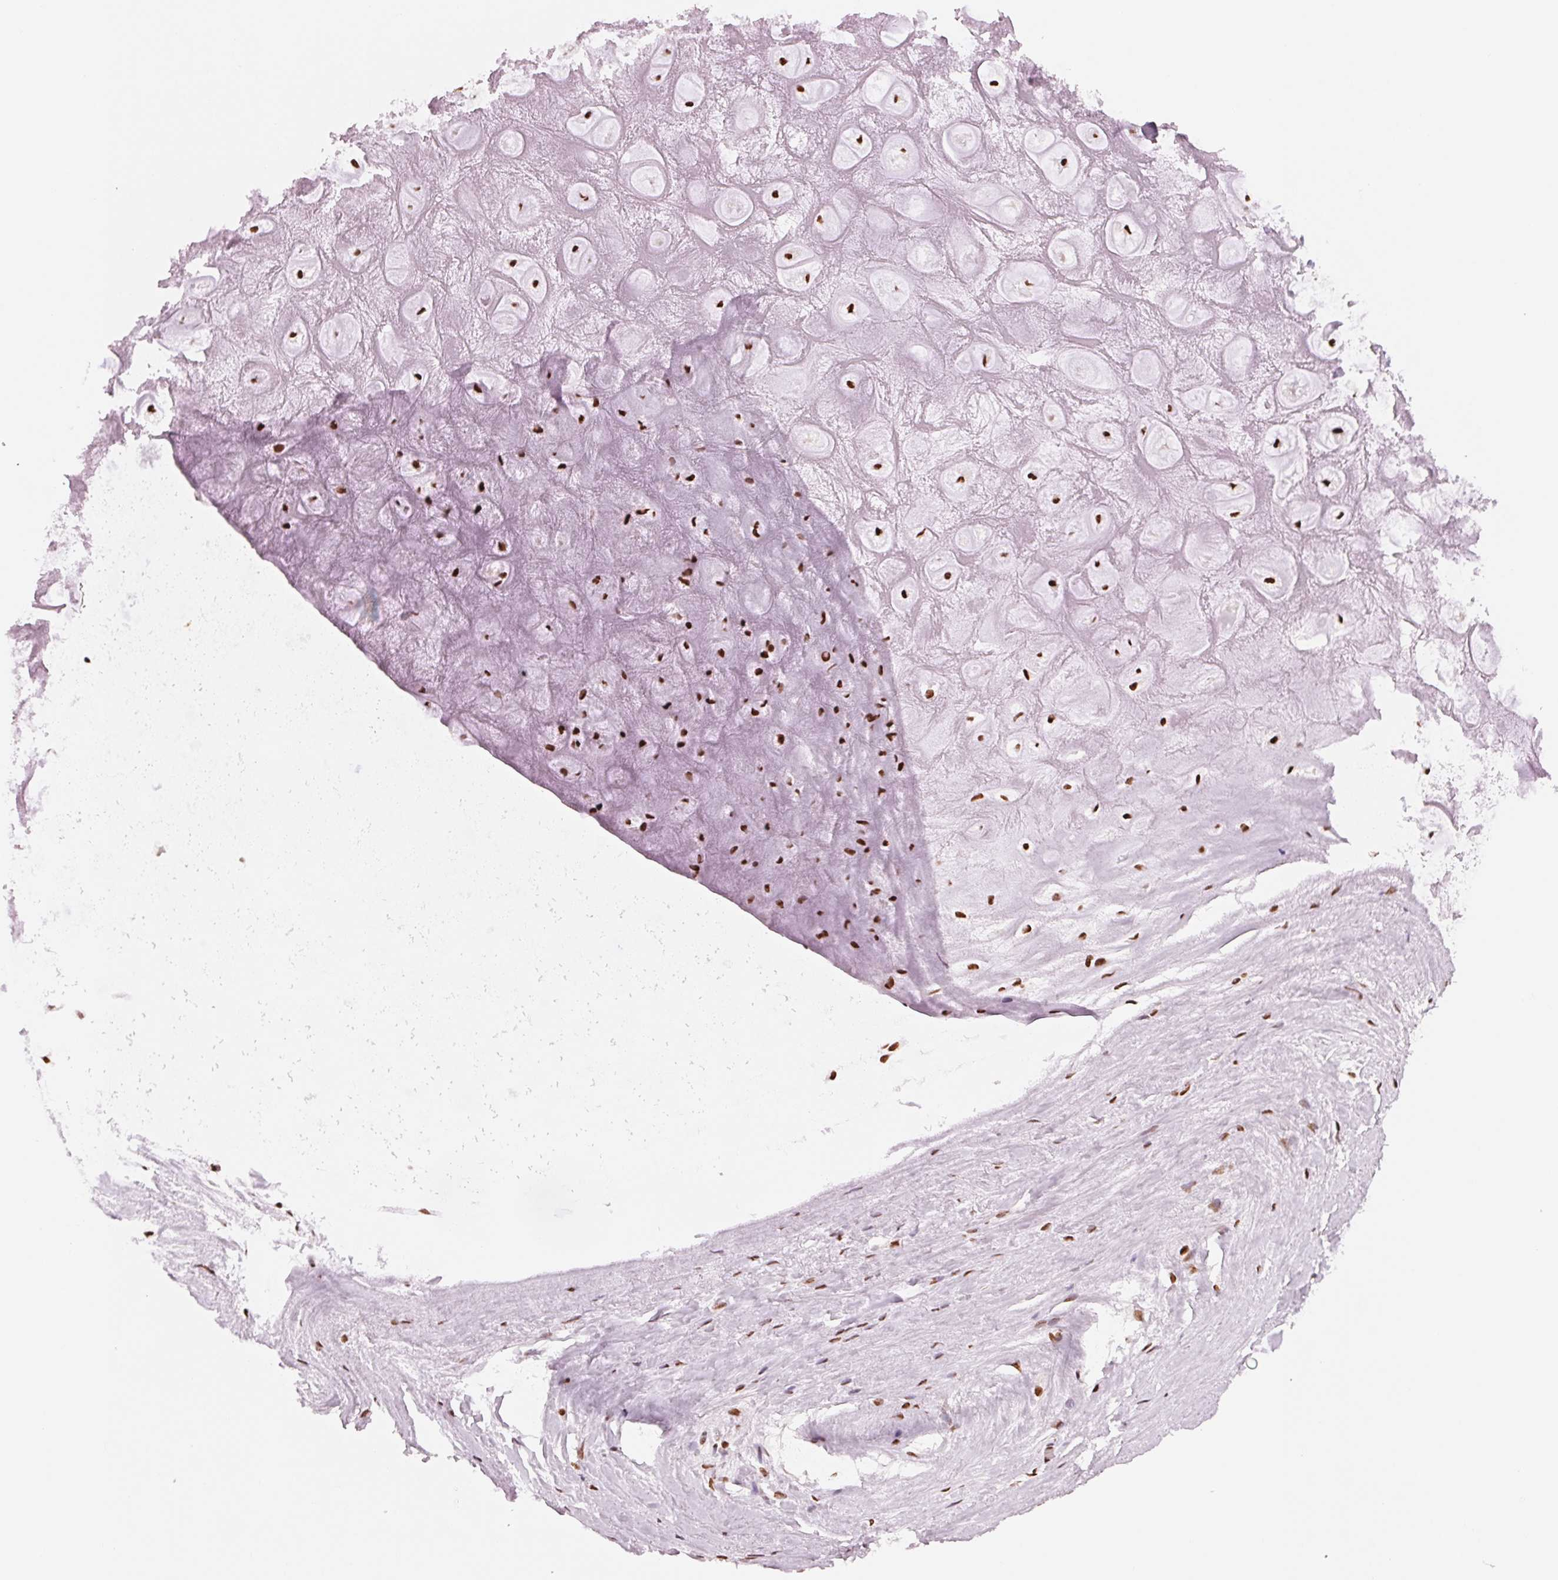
{"staining": {"intensity": "strong", "quantity": ">75%", "location": "nuclear"}, "tissue": "soft tissue", "cell_type": "Chondrocytes", "image_type": "normal", "snomed": [{"axis": "morphology", "description": "Normal tissue, NOS"}, {"axis": "topography", "description": "Lymph node"}, {"axis": "topography", "description": "Cartilage tissue"}, {"axis": "topography", "description": "Nasopharynx"}], "caption": "Protein staining displays strong nuclear staining in approximately >75% of chondrocytes in unremarkable soft tissue.", "gene": "NXF1", "patient": {"sex": "male", "age": 63}}